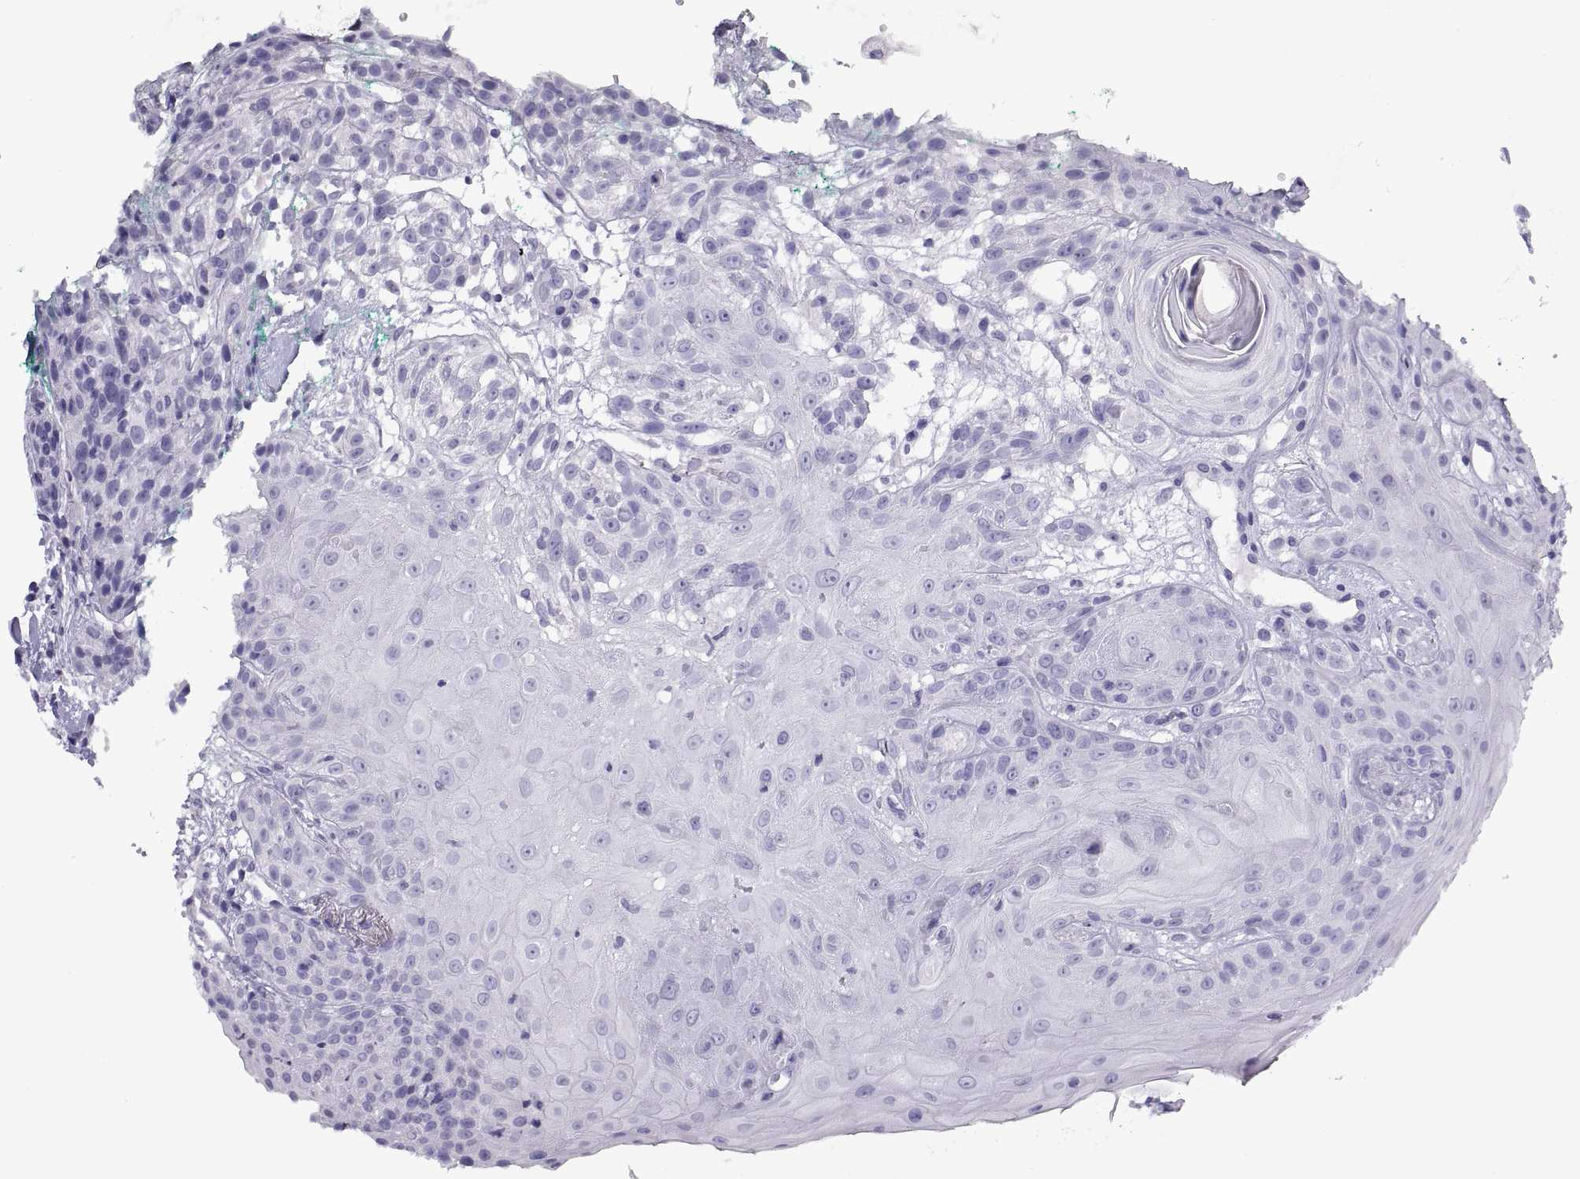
{"staining": {"intensity": "negative", "quantity": "none", "location": "none"}, "tissue": "head and neck cancer", "cell_type": "Tumor cells", "image_type": "cancer", "snomed": [{"axis": "morphology", "description": "Normal tissue, NOS"}, {"axis": "morphology", "description": "Squamous cell carcinoma, NOS"}, {"axis": "topography", "description": "Oral tissue"}, {"axis": "topography", "description": "Salivary gland"}, {"axis": "topography", "description": "Head-Neck"}], "caption": "Human head and neck cancer (squamous cell carcinoma) stained for a protein using immunohistochemistry shows no staining in tumor cells.", "gene": "RGS20", "patient": {"sex": "female", "age": 62}}